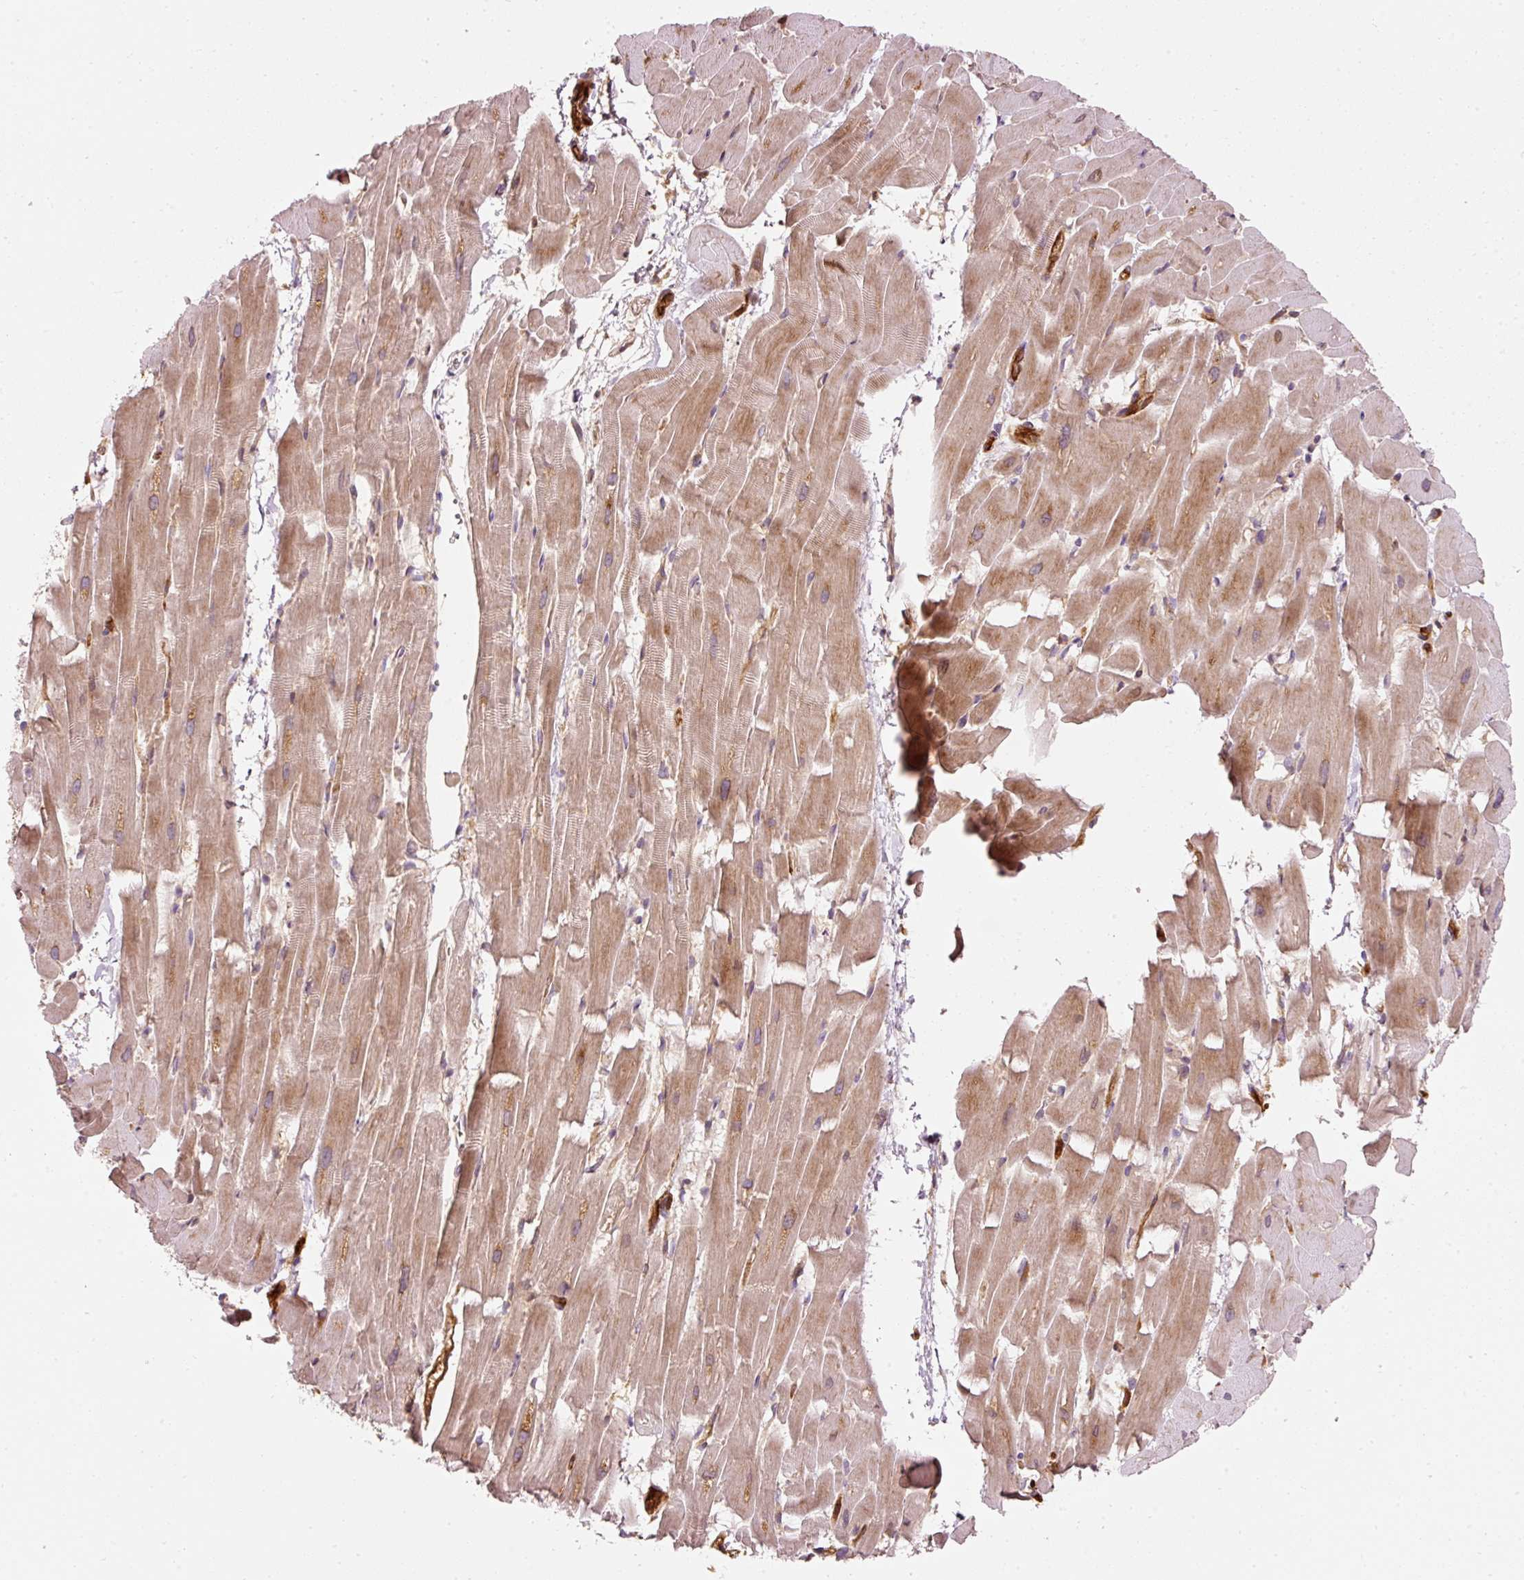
{"staining": {"intensity": "moderate", "quantity": "25%-75%", "location": "cytoplasmic/membranous"}, "tissue": "heart muscle", "cell_type": "Cardiomyocytes", "image_type": "normal", "snomed": [{"axis": "morphology", "description": "Normal tissue, NOS"}, {"axis": "topography", "description": "Heart"}], "caption": "IHC (DAB) staining of normal heart muscle demonstrates moderate cytoplasmic/membranous protein staining in approximately 25%-75% of cardiomyocytes.", "gene": "NAPA", "patient": {"sex": "male", "age": 37}}